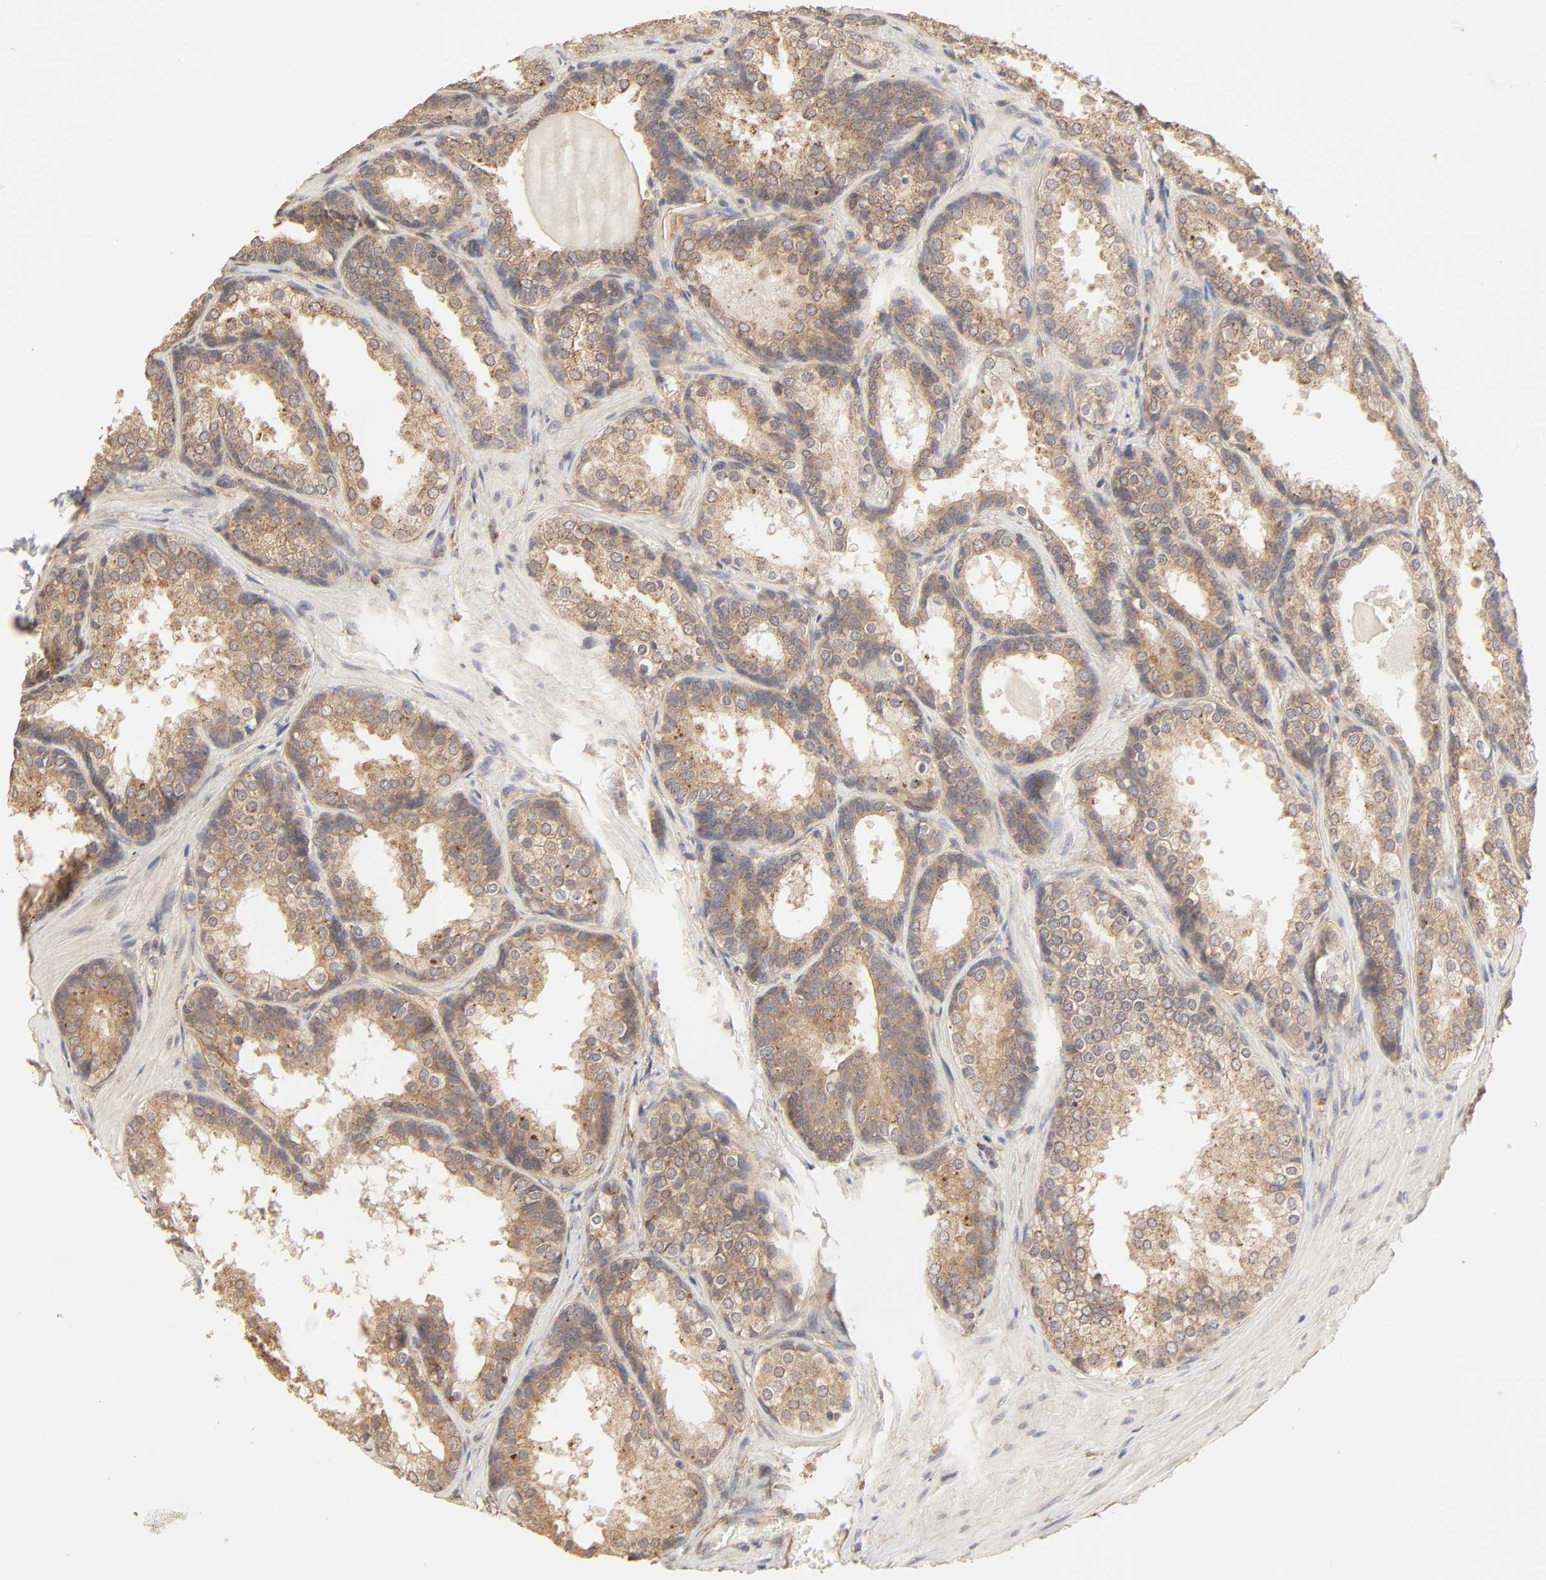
{"staining": {"intensity": "moderate", "quantity": ">75%", "location": "cytoplasmic/membranous"}, "tissue": "prostate cancer", "cell_type": "Tumor cells", "image_type": "cancer", "snomed": [{"axis": "morphology", "description": "Adenocarcinoma, High grade"}, {"axis": "topography", "description": "Prostate"}], "caption": "Immunohistochemical staining of human adenocarcinoma (high-grade) (prostate) shows medium levels of moderate cytoplasmic/membranous positivity in about >75% of tumor cells. The staining is performed using DAB brown chromogen to label protein expression. The nuclei are counter-stained blue using hematoxylin.", "gene": "EPS8", "patient": {"sex": "male", "age": 70}}